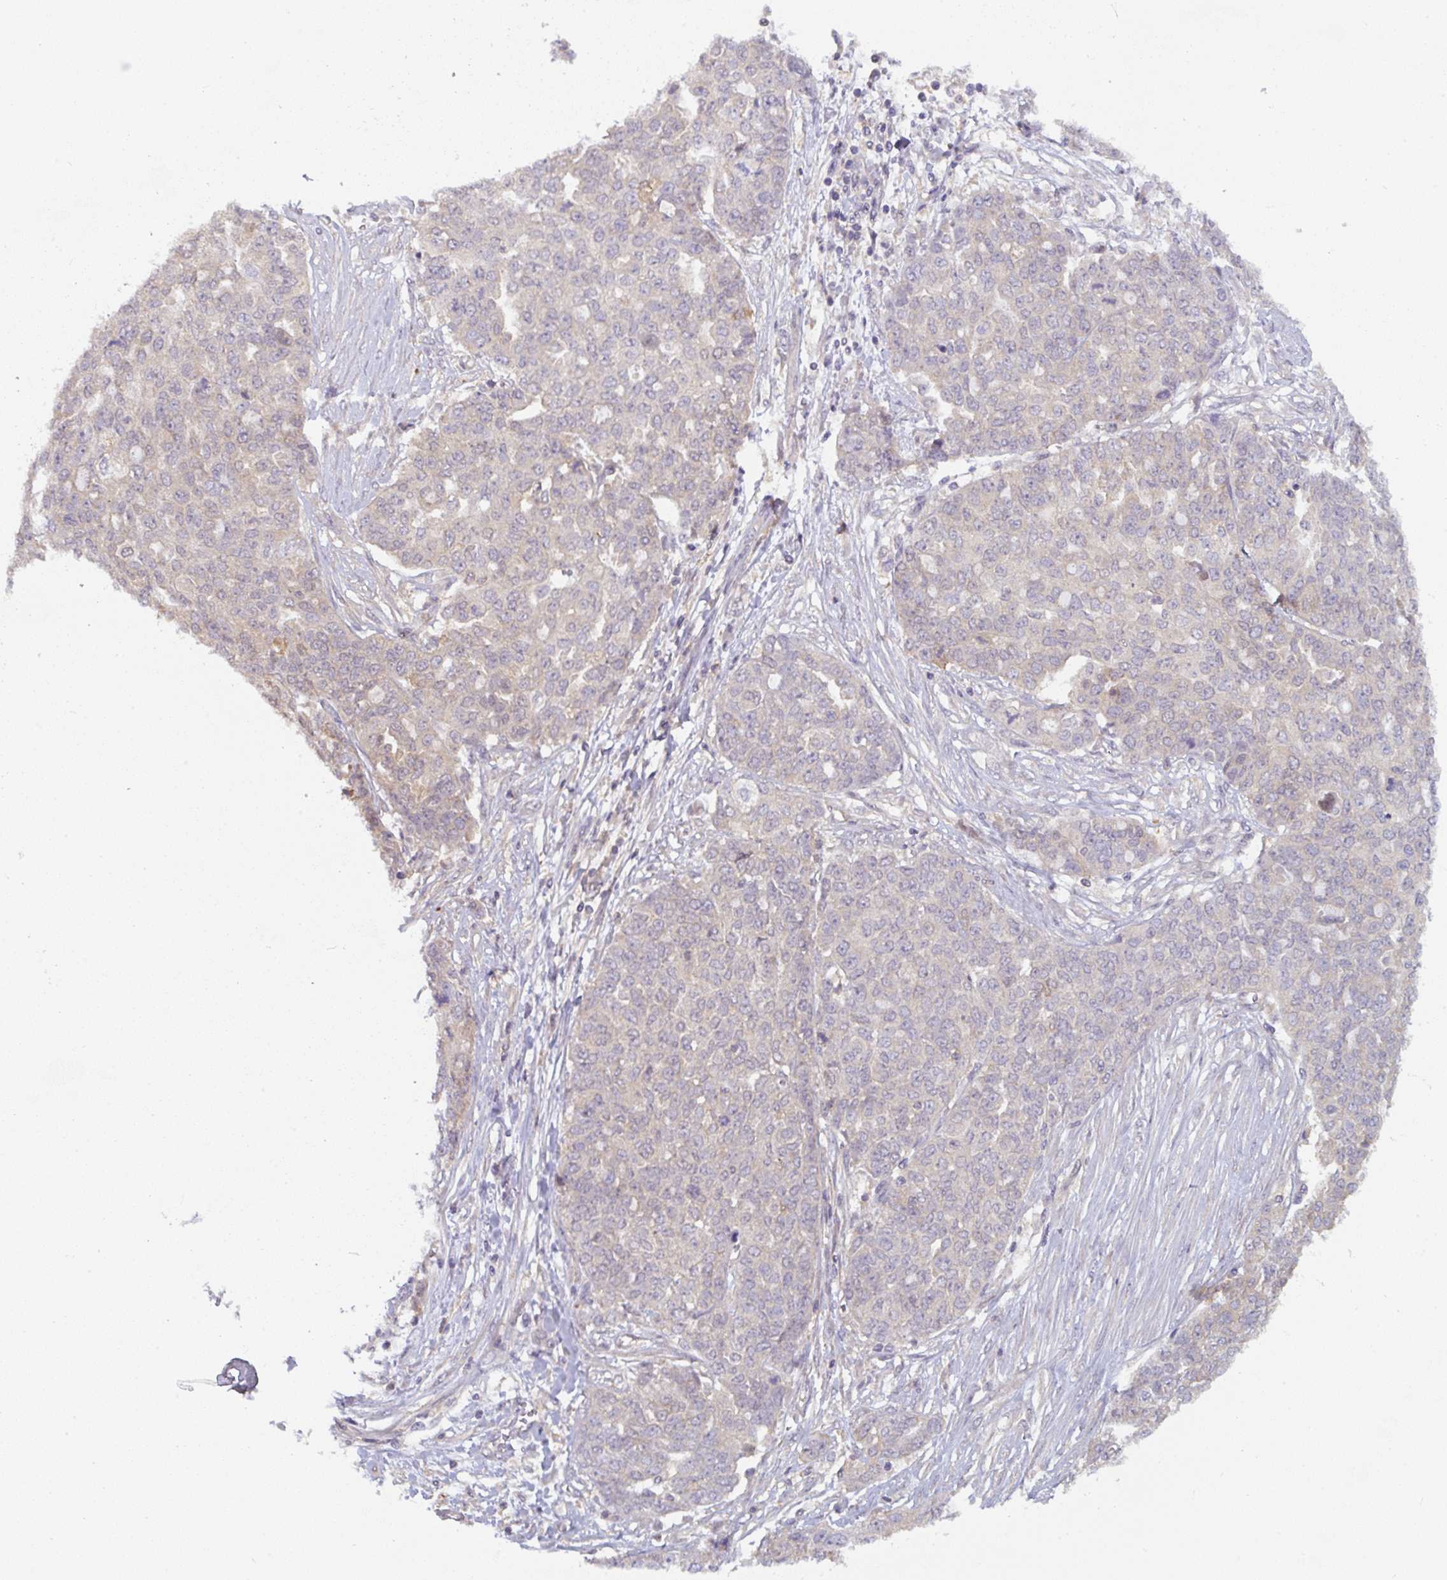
{"staining": {"intensity": "negative", "quantity": "none", "location": "none"}, "tissue": "ovarian cancer", "cell_type": "Tumor cells", "image_type": "cancer", "snomed": [{"axis": "morphology", "description": "Cystadenocarcinoma, serous, NOS"}, {"axis": "topography", "description": "Soft tissue"}, {"axis": "topography", "description": "Ovary"}], "caption": "Tumor cells are negative for brown protein staining in ovarian cancer.", "gene": "ST13", "patient": {"sex": "female", "age": 57}}